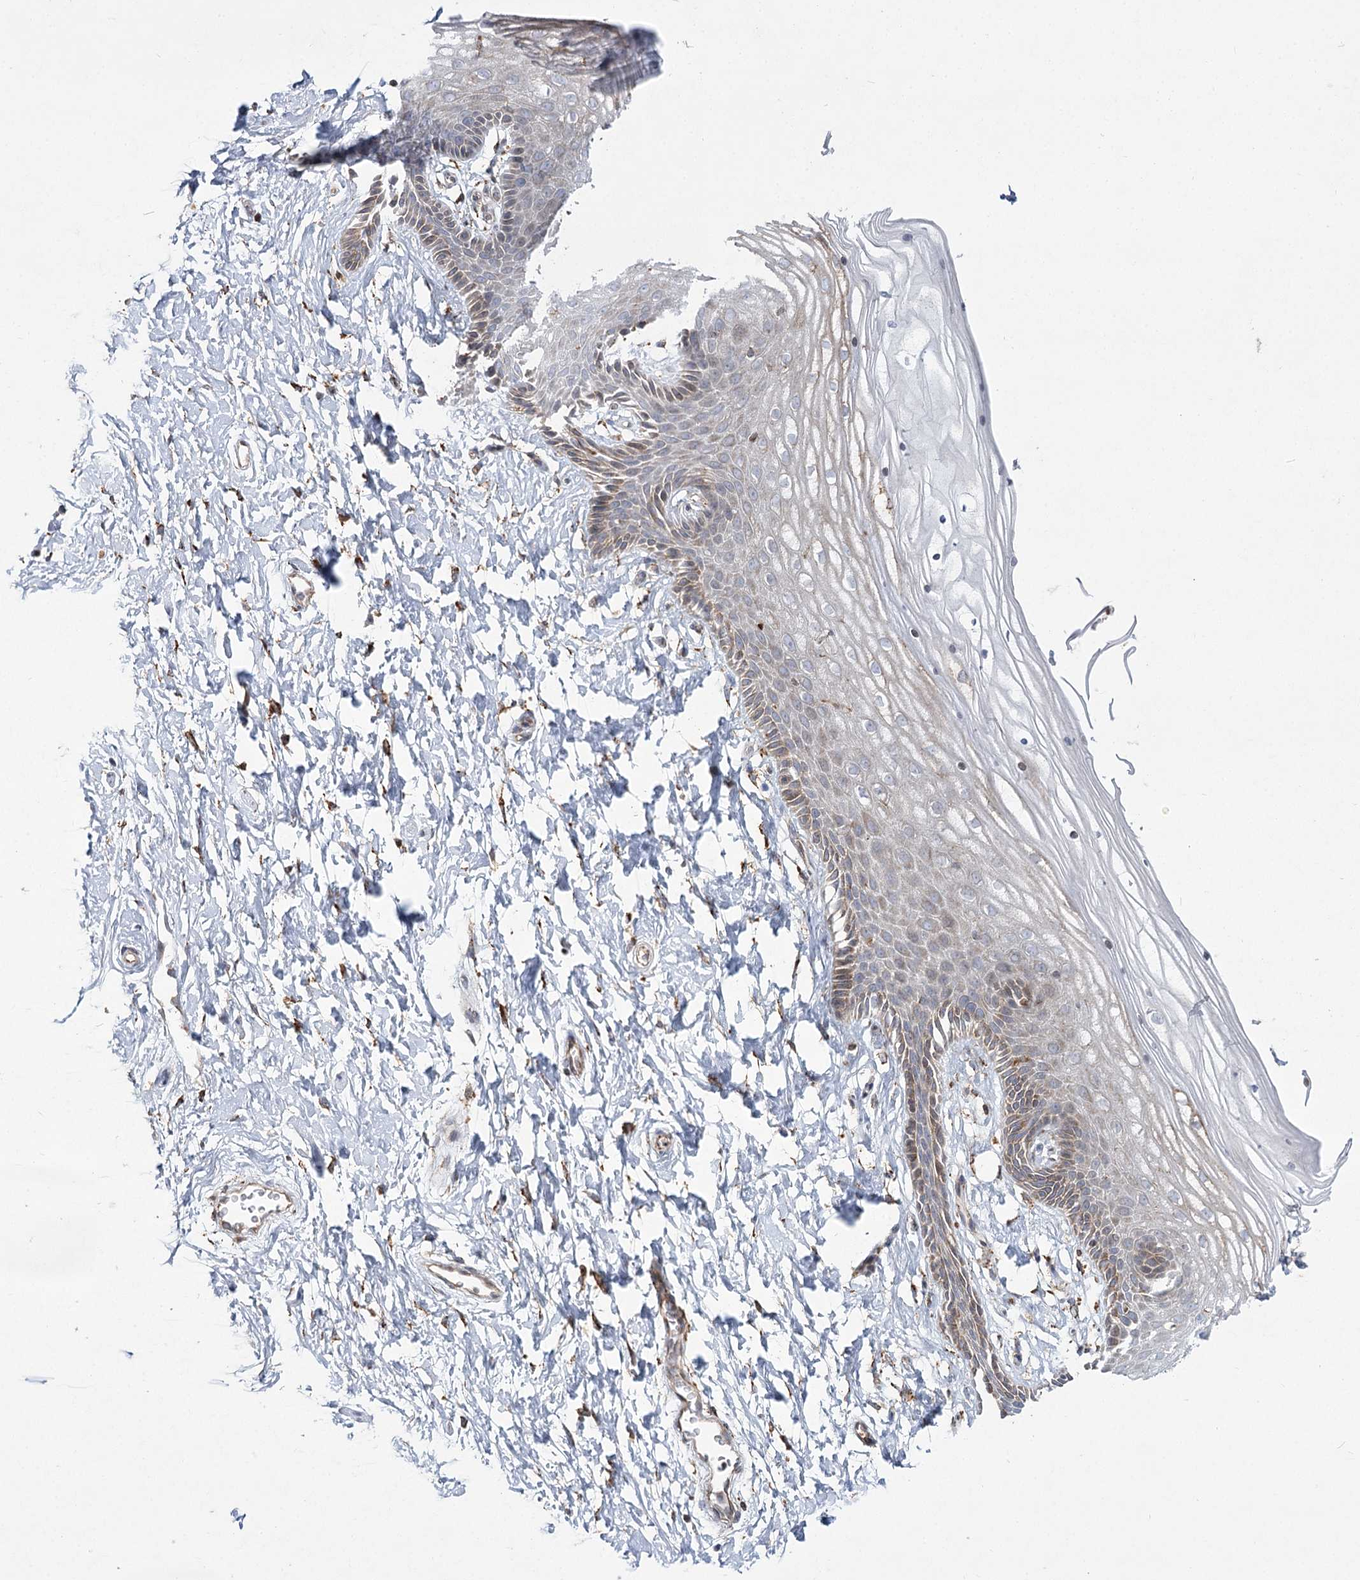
{"staining": {"intensity": "moderate", "quantity": "<25%", "location": "cytoplasmic/membranous"}, "tissue": "vagina", "cell_type": "Squamous epithelial cells", "image_type": "normal", "snomed": [{"axis": "morphology", "description": "Normal tissue, NOS"}, {"axis": "topography", "description": "Vagina"}, {"axis": "topography", "description": "Cervix"}], "caption": "A photomicrograph of vagina stained for a protein displays moderate cytoplasmic/membranous brown staining in squamous epithelial cells.", "gene": "NHLRC2", "patient": {"sex": "female", "age": 40}}